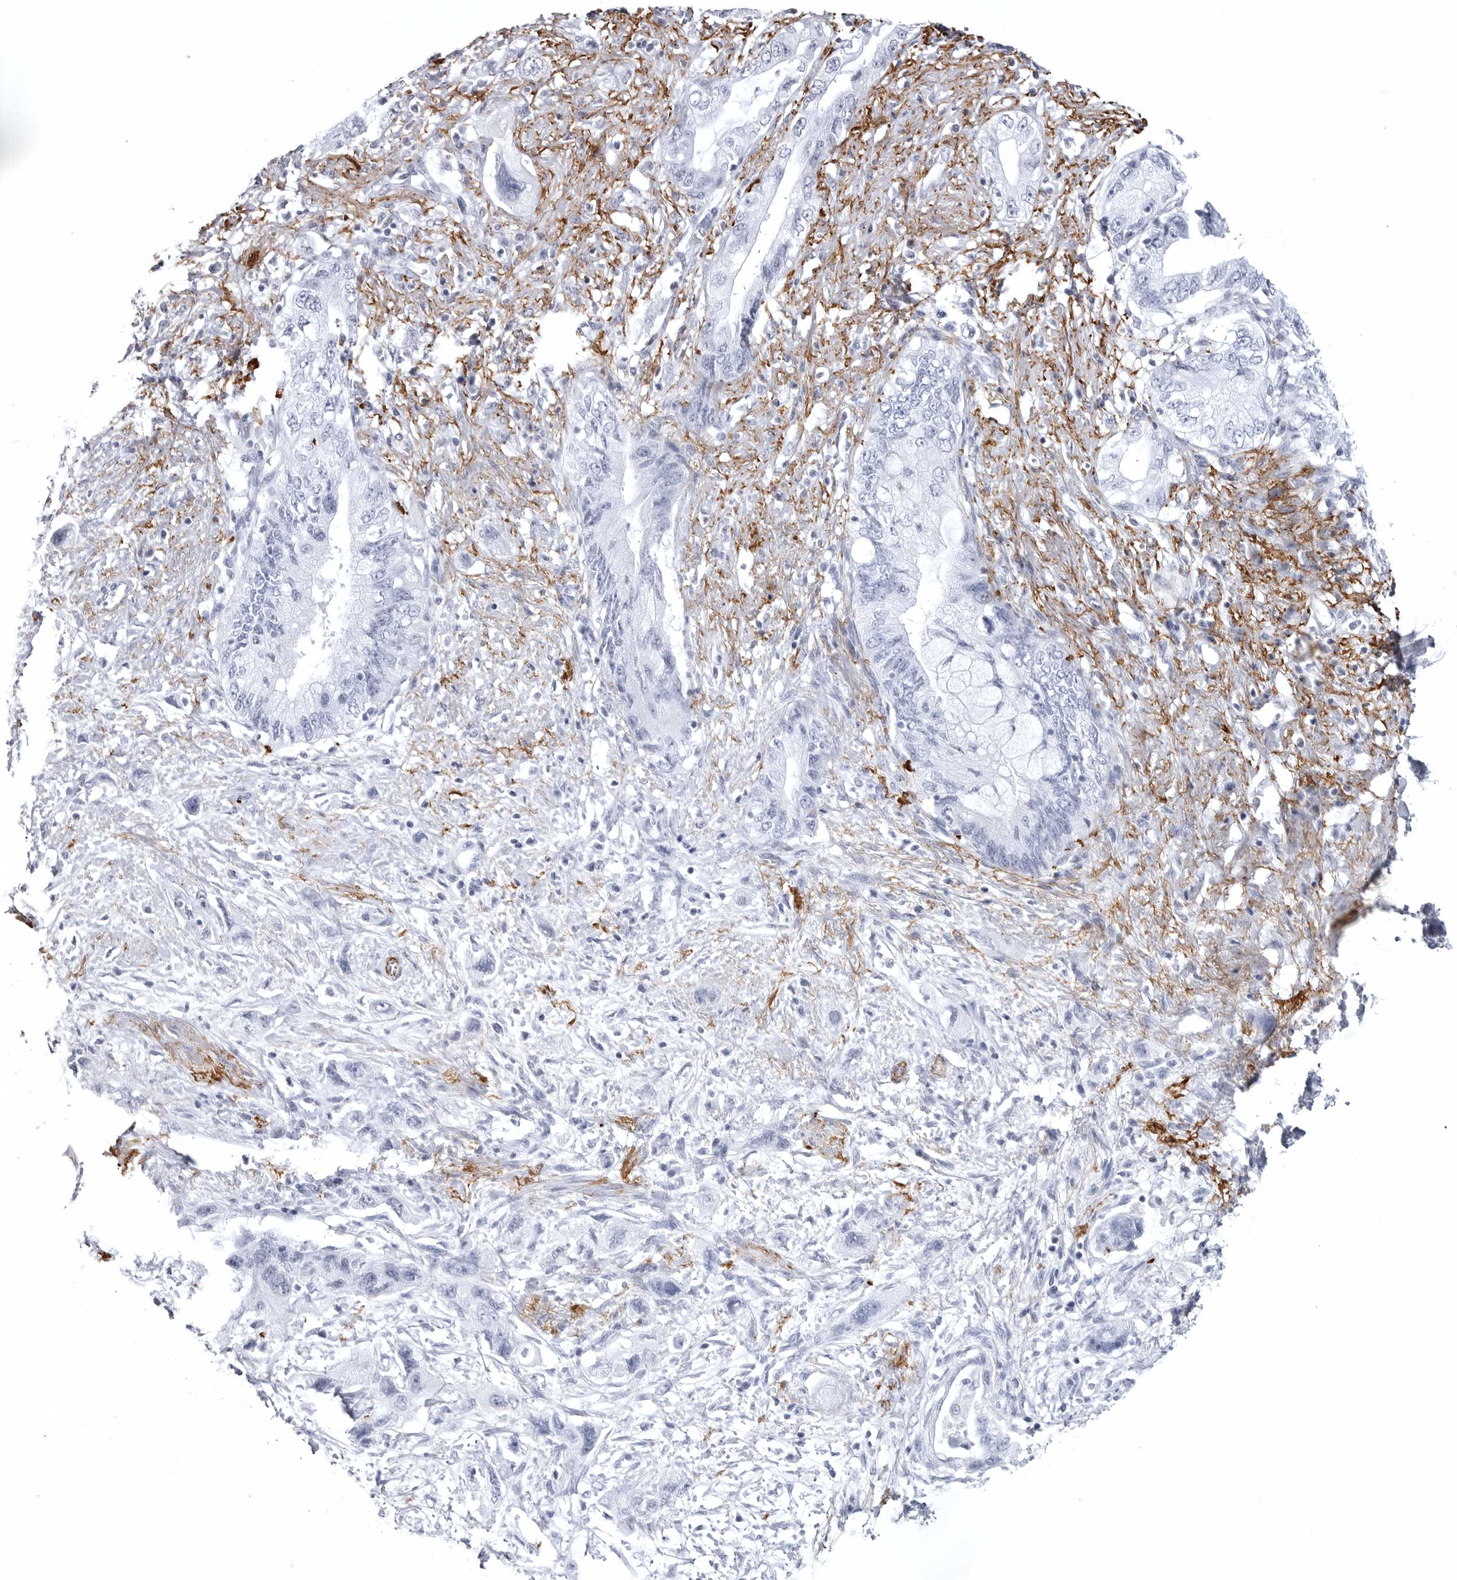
{"staining": {"intensity": "negative", "quantity": "none", "location": "none"}, "tissue": "pancreatic cancer", "cell_type": "Tumor cells", "image_type": "cancer", "snomed": [{"axis": "morphology", "description": "Adenocarcinoma, NOS"}, {"axis": "topography", "description": "Pancreas"}], "caption": "The image demonstrates no significant expression in tumor cells of pancreatic adenocarcinoma.", "gene": "COL26A1", "patient": {"sex": "female", "age": 73}}